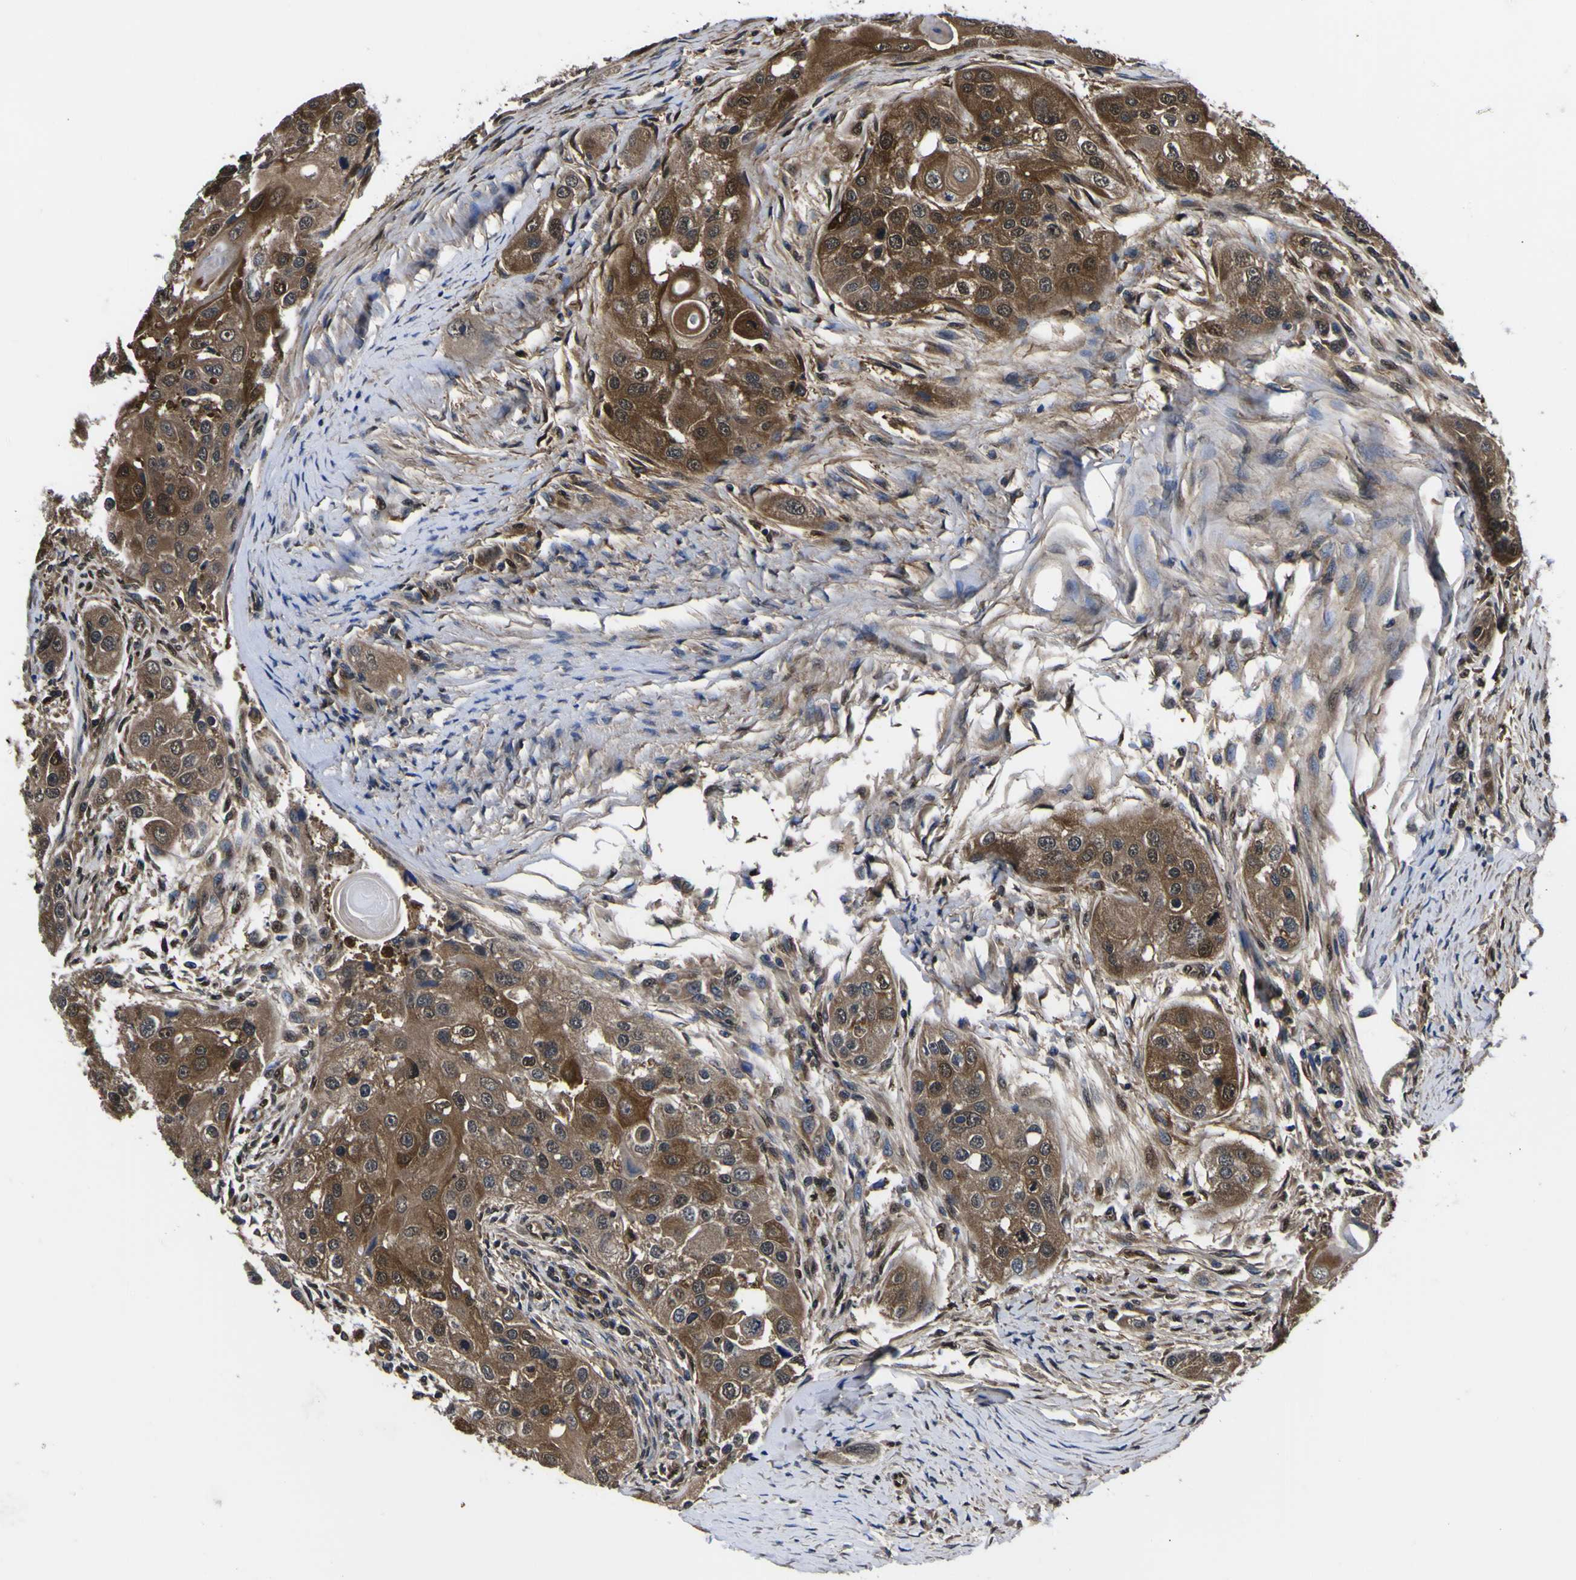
{"staining": {"intensity": "moderate", "quantity": ">75%", "location": "cytoplasmic/membranous,nuclear"}, "tissue": "head and neck cancer", "cell_type": "Tumor cells", "image_type": "cancer", "snomed": [{"axis": "morphology", "description": "Normal tissue, NOS"}, {"axis": "morphology", "description": "Squamous cell carcinoma, NOS"}, {"axis": "topography", "description": "Skeletal muscle"}, {"axis": "topography", "description": "Head-Neck"}], "caption": "This is a histology image of immunohistochemistry staining of squamous cell carcinoma (head and neck), which shows moderate expression in the cytoplasmic/membranous and nuclear of tumor cells.", "gene": "FAM110B", "patient": {"sex": "male", "age": 51}}